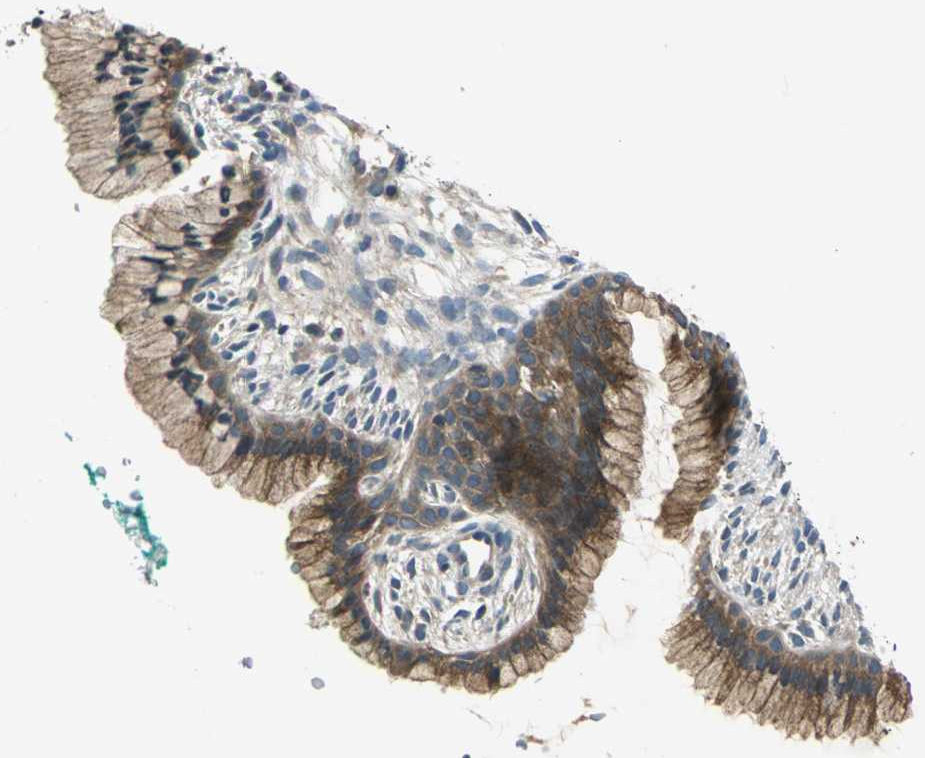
{"staining": {"intensity": "moderate", "quantity": ">75%", "location": "cytoplasmic/membranous"}, "tissue": "cervix", "cell_type": "Glandular cells", "image_type": "normal", "snomed": [{"axis": "morphology", "description": "Normal tissue, NOS"}, {"axis": "topography", "description": "Cervix"}], "caption": "DAB immunohistochemical staining of benign cervix exhibits moderate cytoplasmic/membranous protein positivity in about >75% of glandular cells.", "gene": "PRKAA1", "patient": {"sex": "female", "age": 39}}